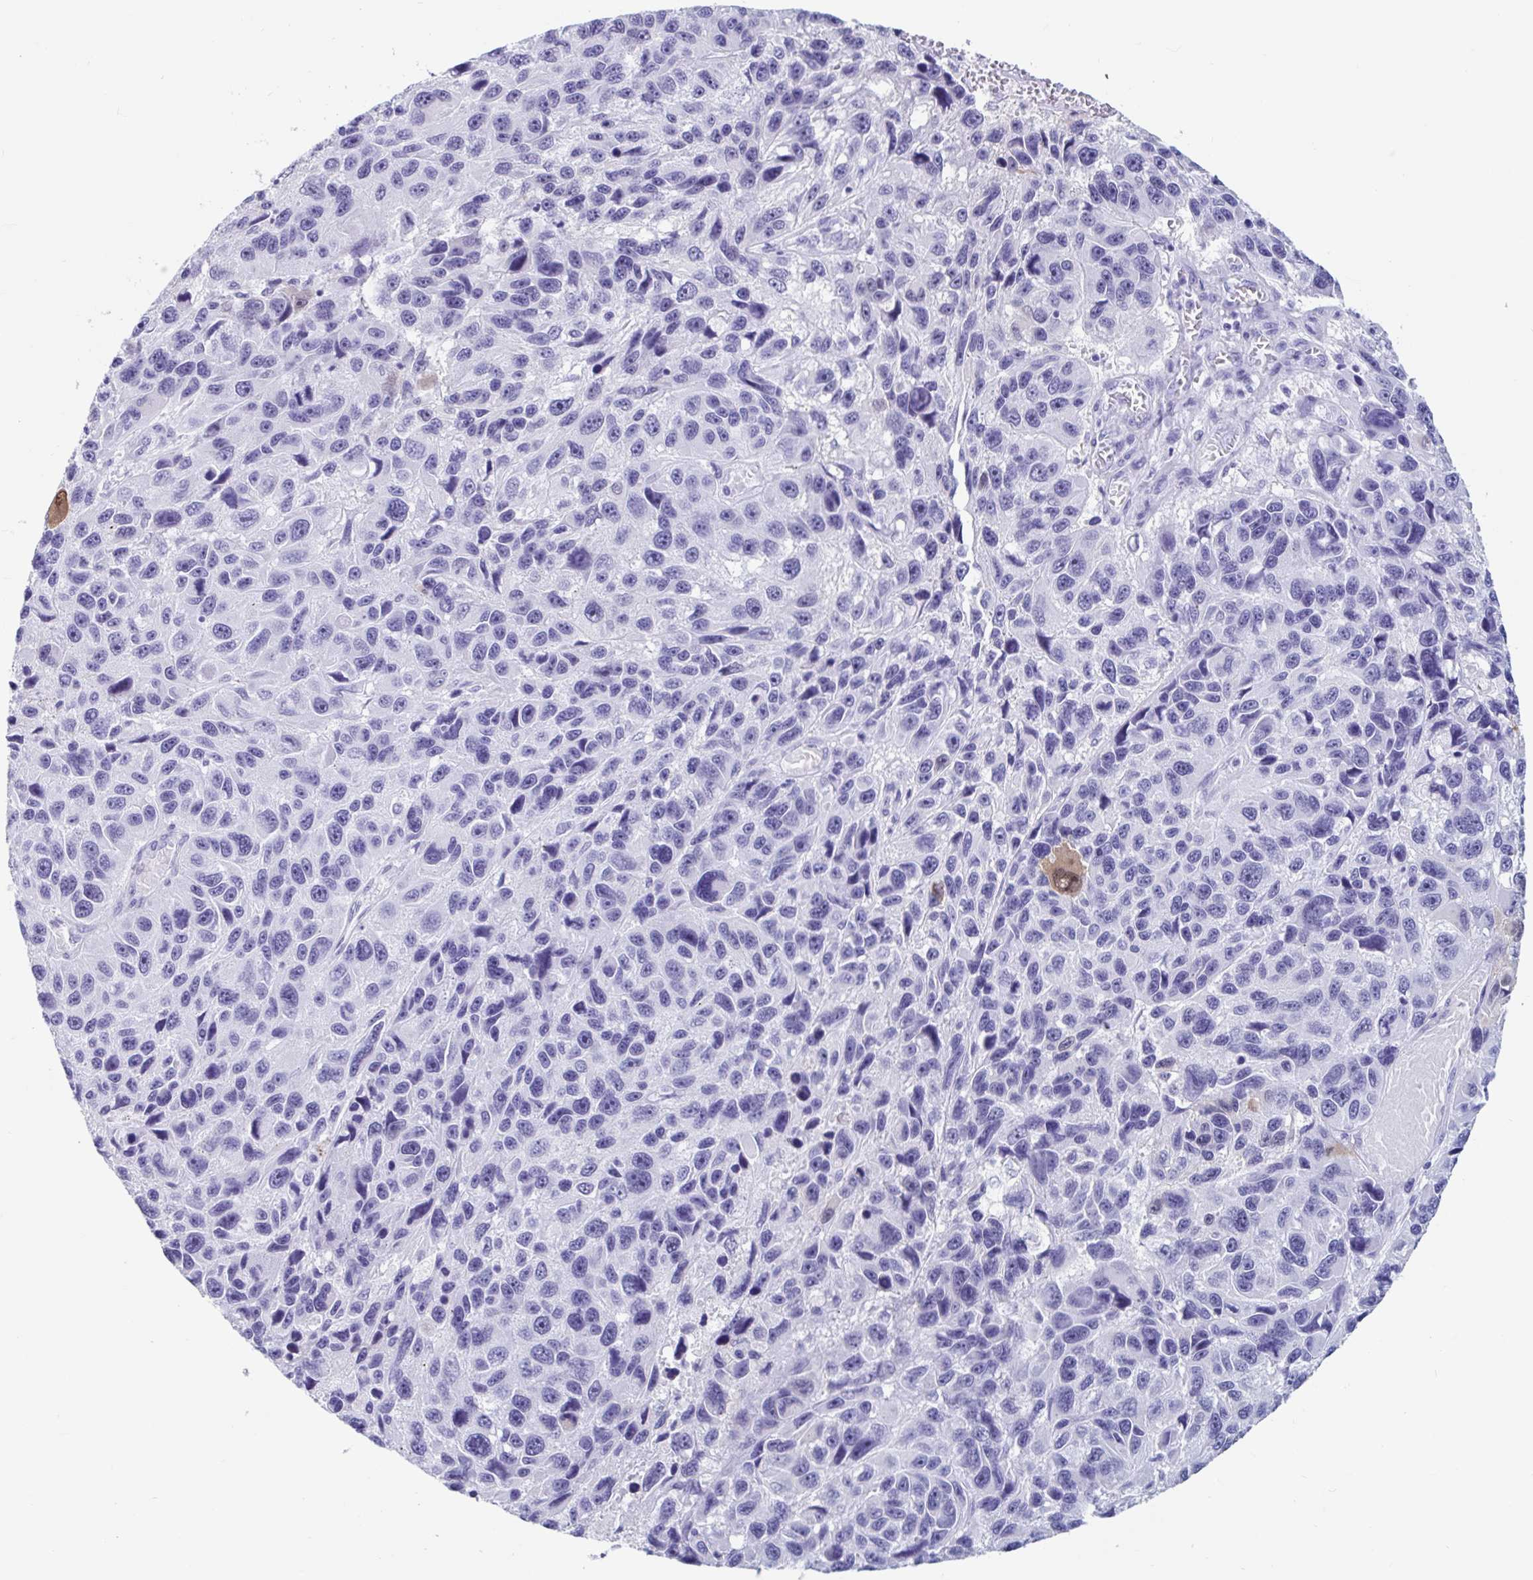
{"staining": {"intensity": "weak", "quantity": "<25%", "location": "cytoplasmic/membranous,nuclear"}, "tissue": "melanoma", "cell_type": "Tumor cells", "image_type": "cancer", "snomed": [{"axis": "morphology", "description": "Malignant melanoma, NOS"}, {"axis": "topography", "description": "Skin"}], "caption": "This histopathology image is of malignant melanoma stained with immunohistochemistry (IHC) to label a protein in brown with the nuclei are counter-stained blue. There is no expression in tumor cells. The staining was performed using DAB to visualize the protein expression in brown, while the nuclei were stained in blue with hematoxylin (Magnification: 20x).", "gene": "GKN2", "patient": {"sex": "male", "age": 53}}